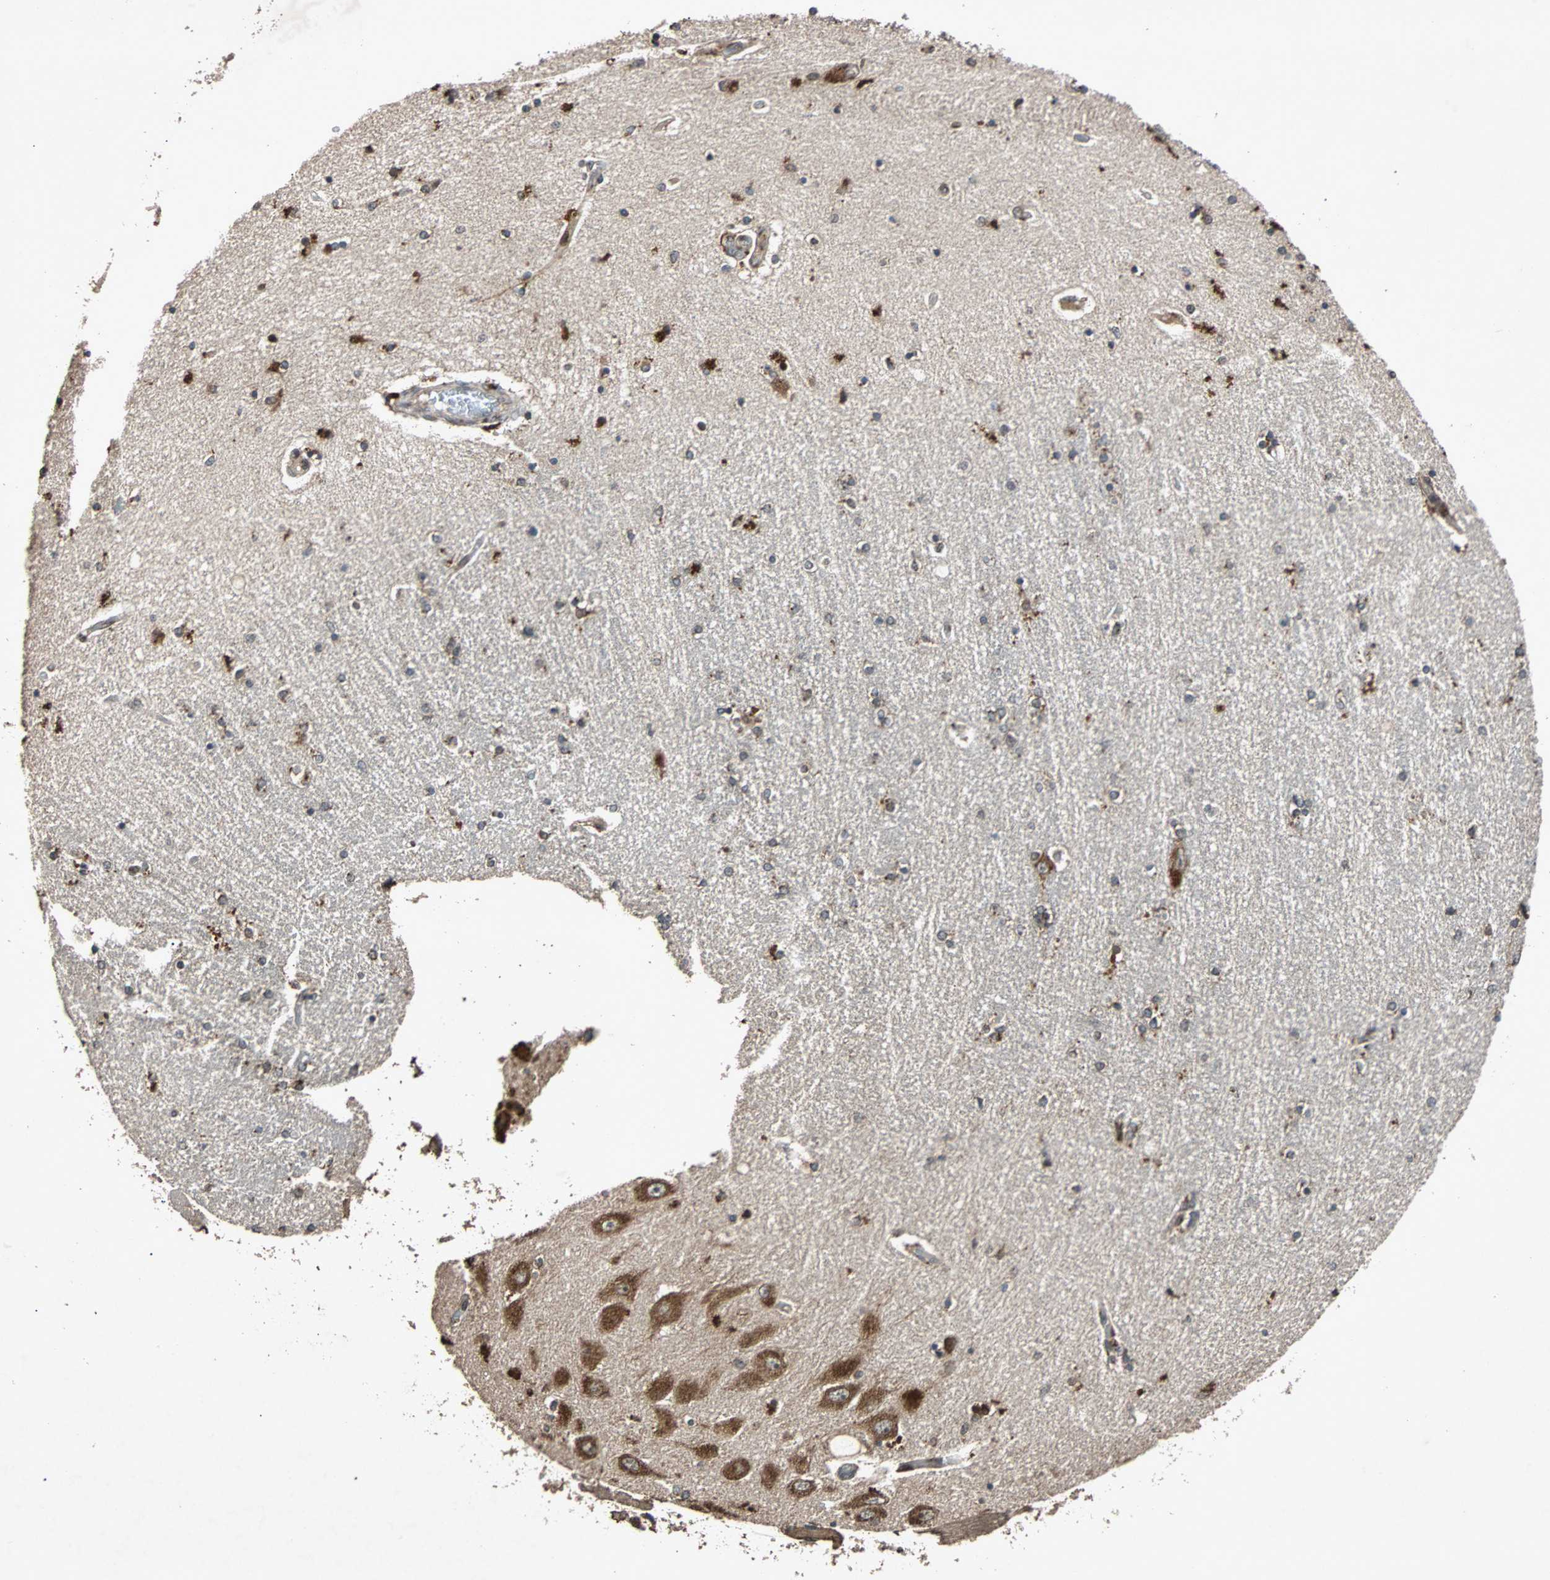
{"staining": {"intensity": "moderate", "quantity": "25%-75%", "location": "cytoplasmic/membranous,nuclear"}, "tissue": "hippocampus", "cell_type": "Glial cells", "image_type": "normal", "snomed": [{"axis": "morphology", "description": "Normal tissue, NOS"}, {"axis": "topography", "description": "Hippocampus"}], "caption": "Moderate cytoplasmic/membranous,nuclear positivity is present in approximately 25%-75% of glial cells in normal hippocampus.", "gene": "USP31", "patient": {"sex": "female", "age": 54}}